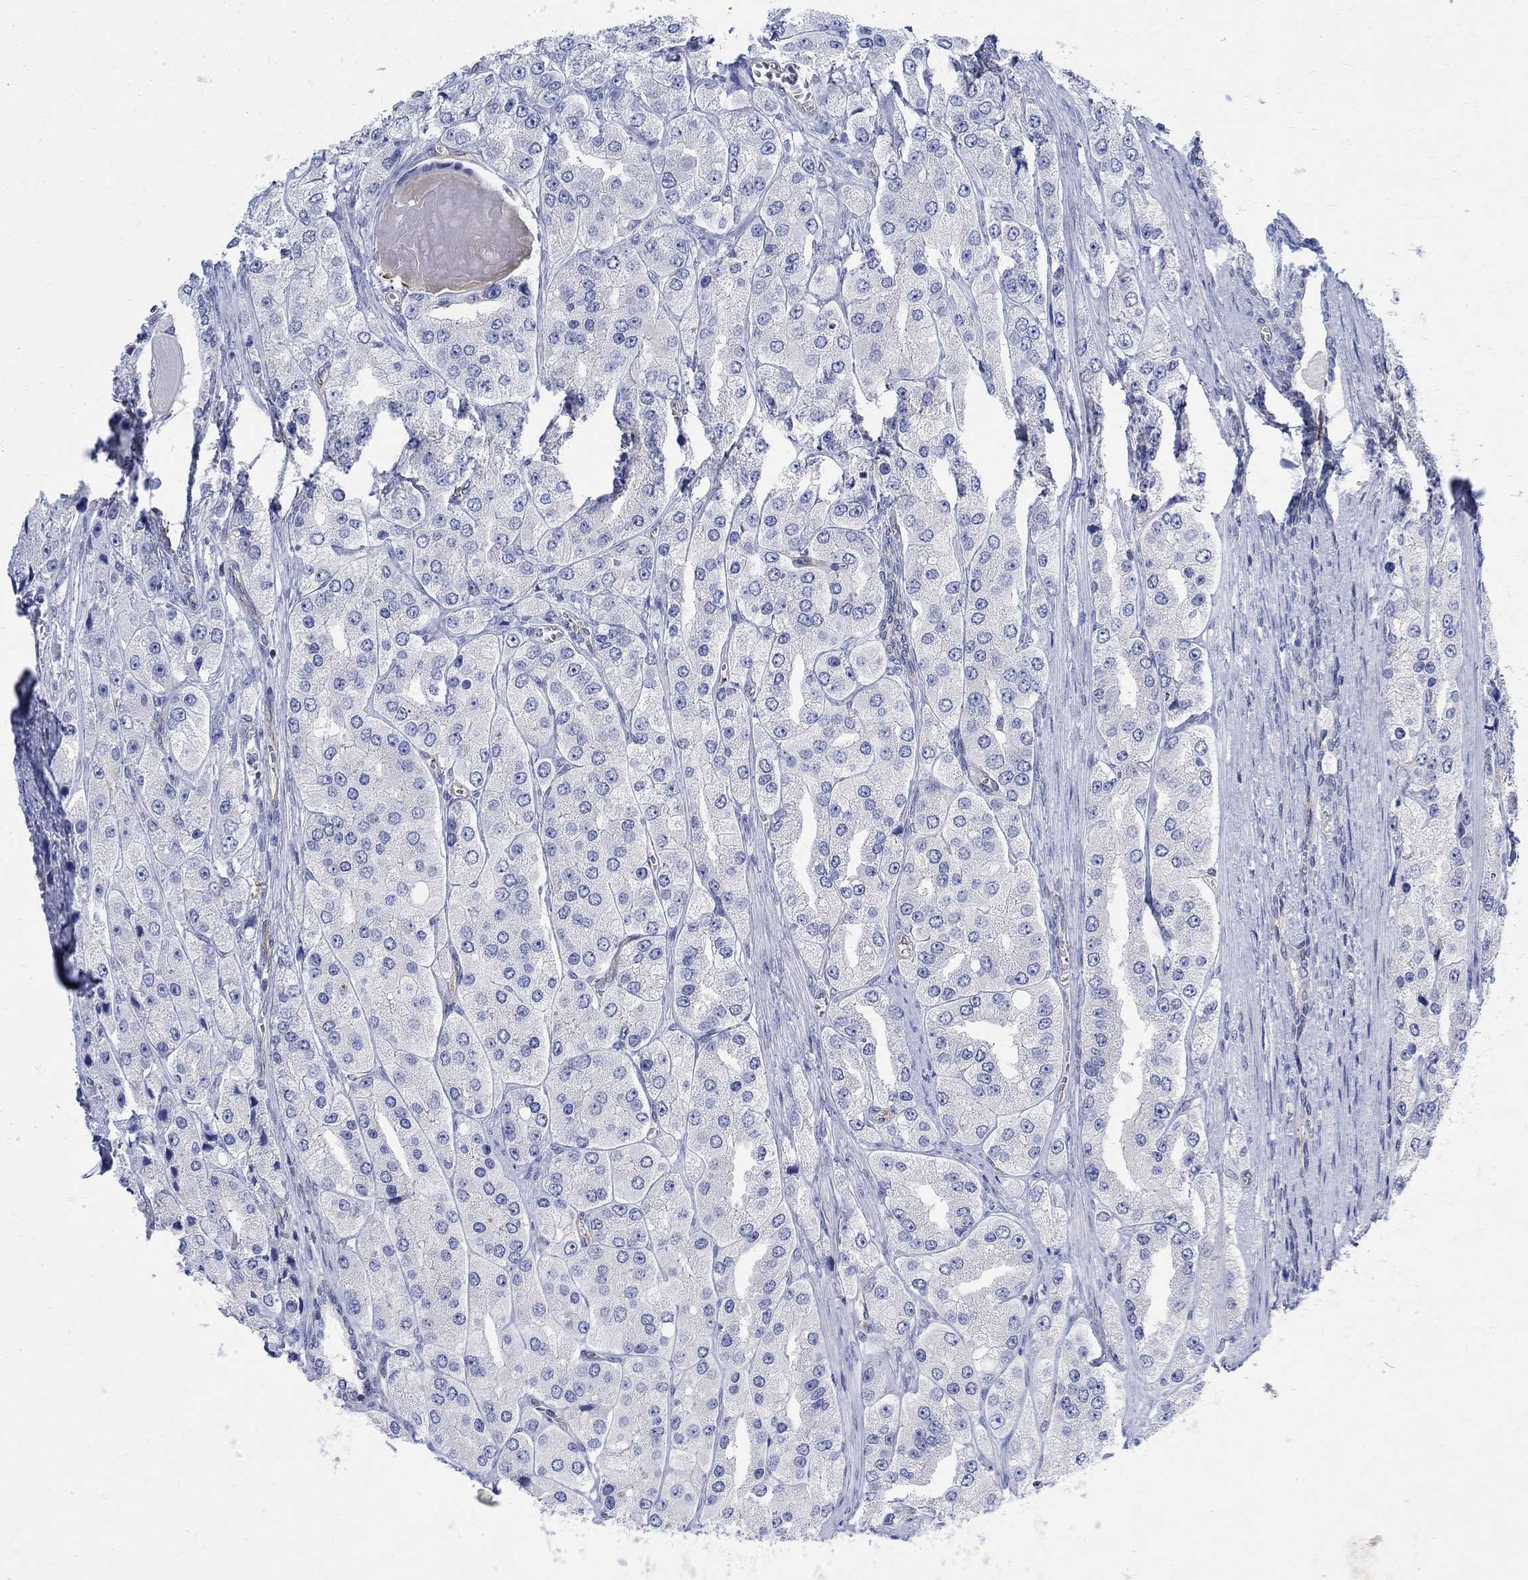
{"staining": {"intensity": "negative", "quantity": "none", "location": "none"}, "tissue": "prostate cancer", "cell_type": "Tumor cells", "image_type": "cancer", "snomed": [{"axis": "morphology", "description": "Adenocarcinoma, Low grade"}, {"axis": "topography", "description": "Prostate"}], "caption": "A micrograph of prostate cancer (low-grade adenocarcinoma) stained for a protein displays no brown staining in tumor cells.", "gene": "PHF21B", "patient": {"sex": "male", "age": 69}}